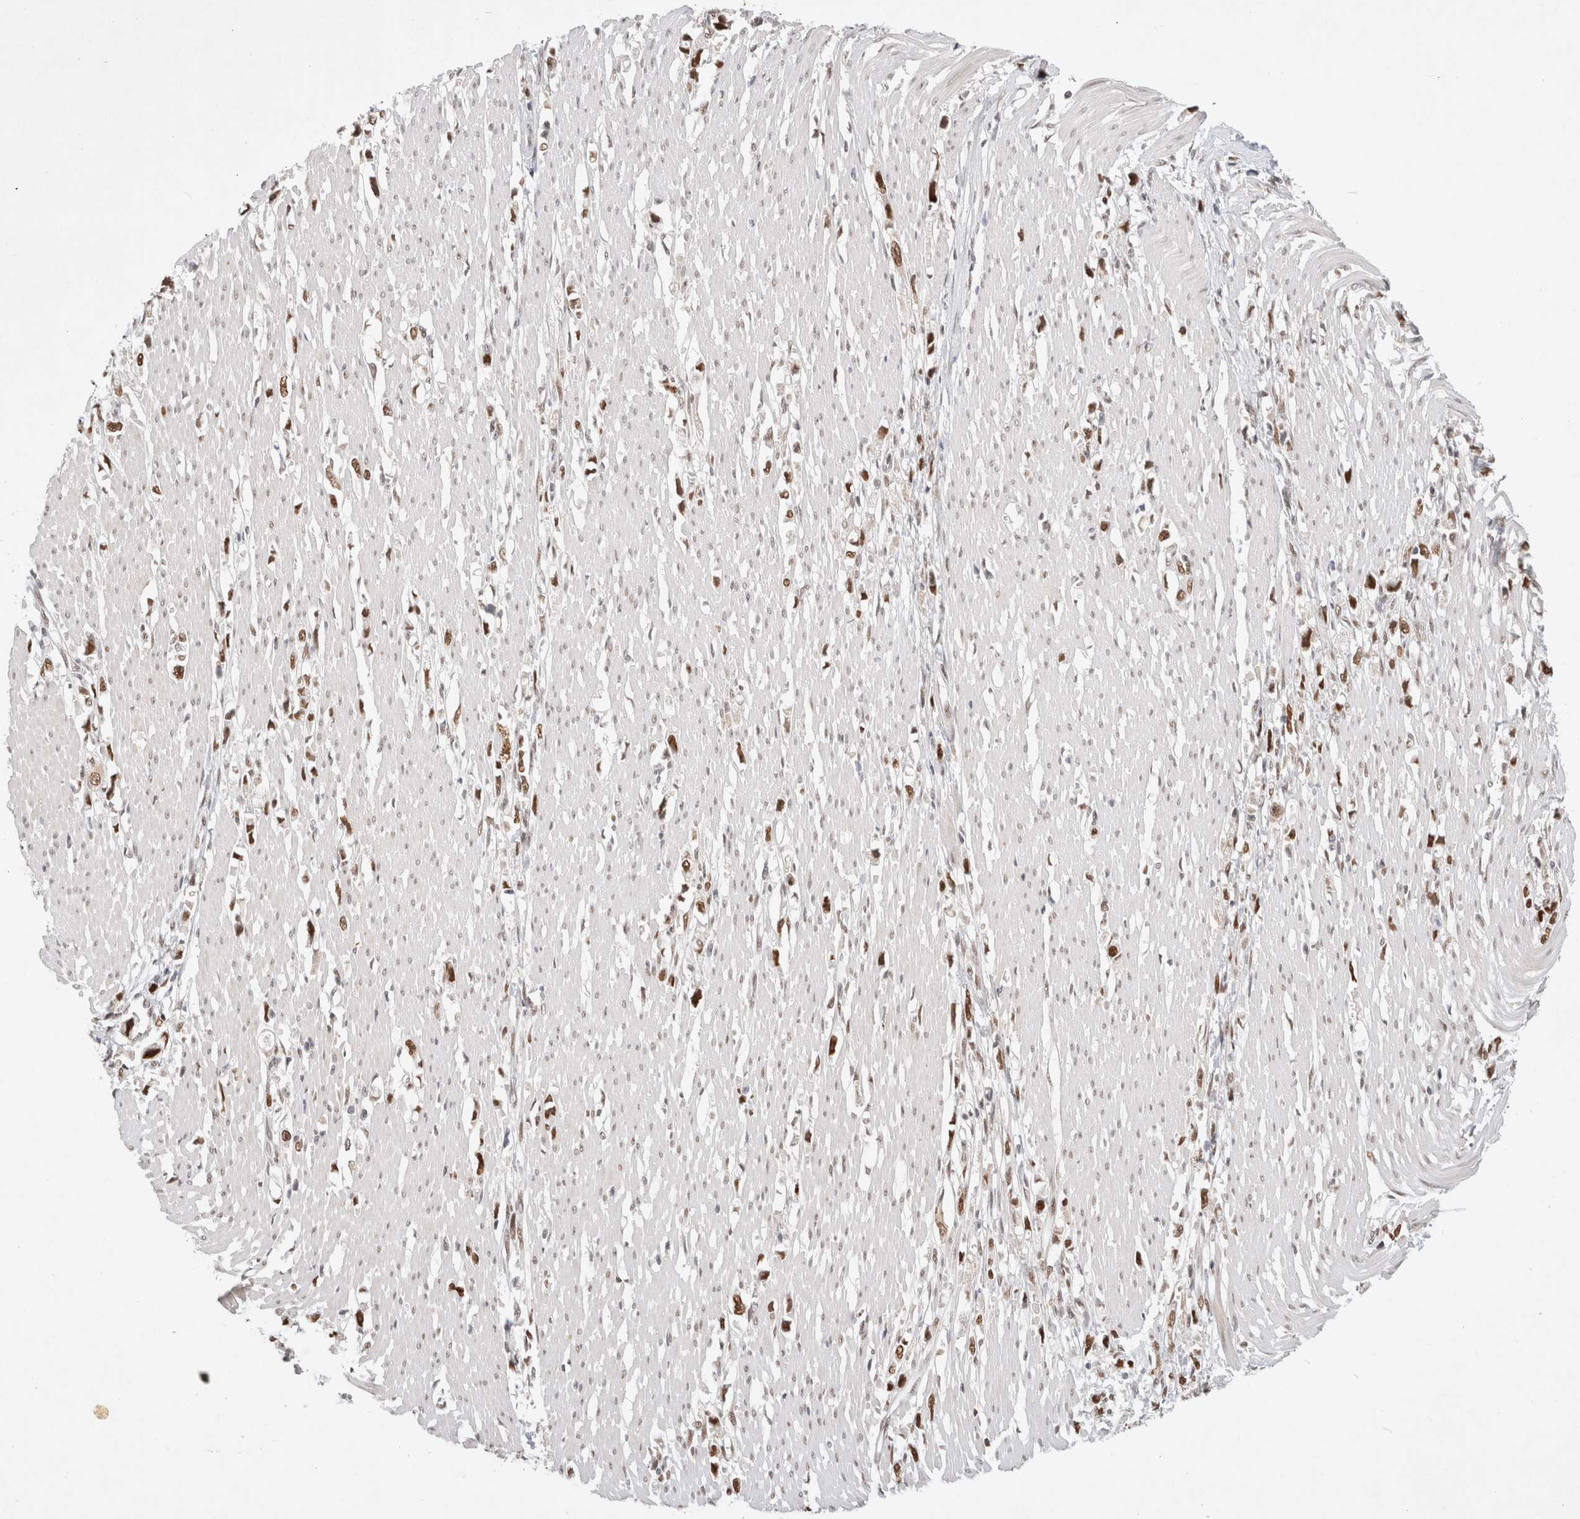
{"staining": {"intensity": "moderate", "quantity": ">75%", "location": "nuclear"}, "tissue": "stomach cancer", "cell_type": "Tumor cells", "image_type": "cancer", "snomed": [{"axis": "morphology", "description": "Adenocarcinoma, NOS"}, {"axis": "topography", "description": "Stomach"}], "caption": "This histopathology image shows IHC staining of stomach adenocarcinoma, with medium moderate nuclear expression in about >75% of tumor cells.", "gene": "GTF2I", "patient": {"sex": "female", "age": 59}}